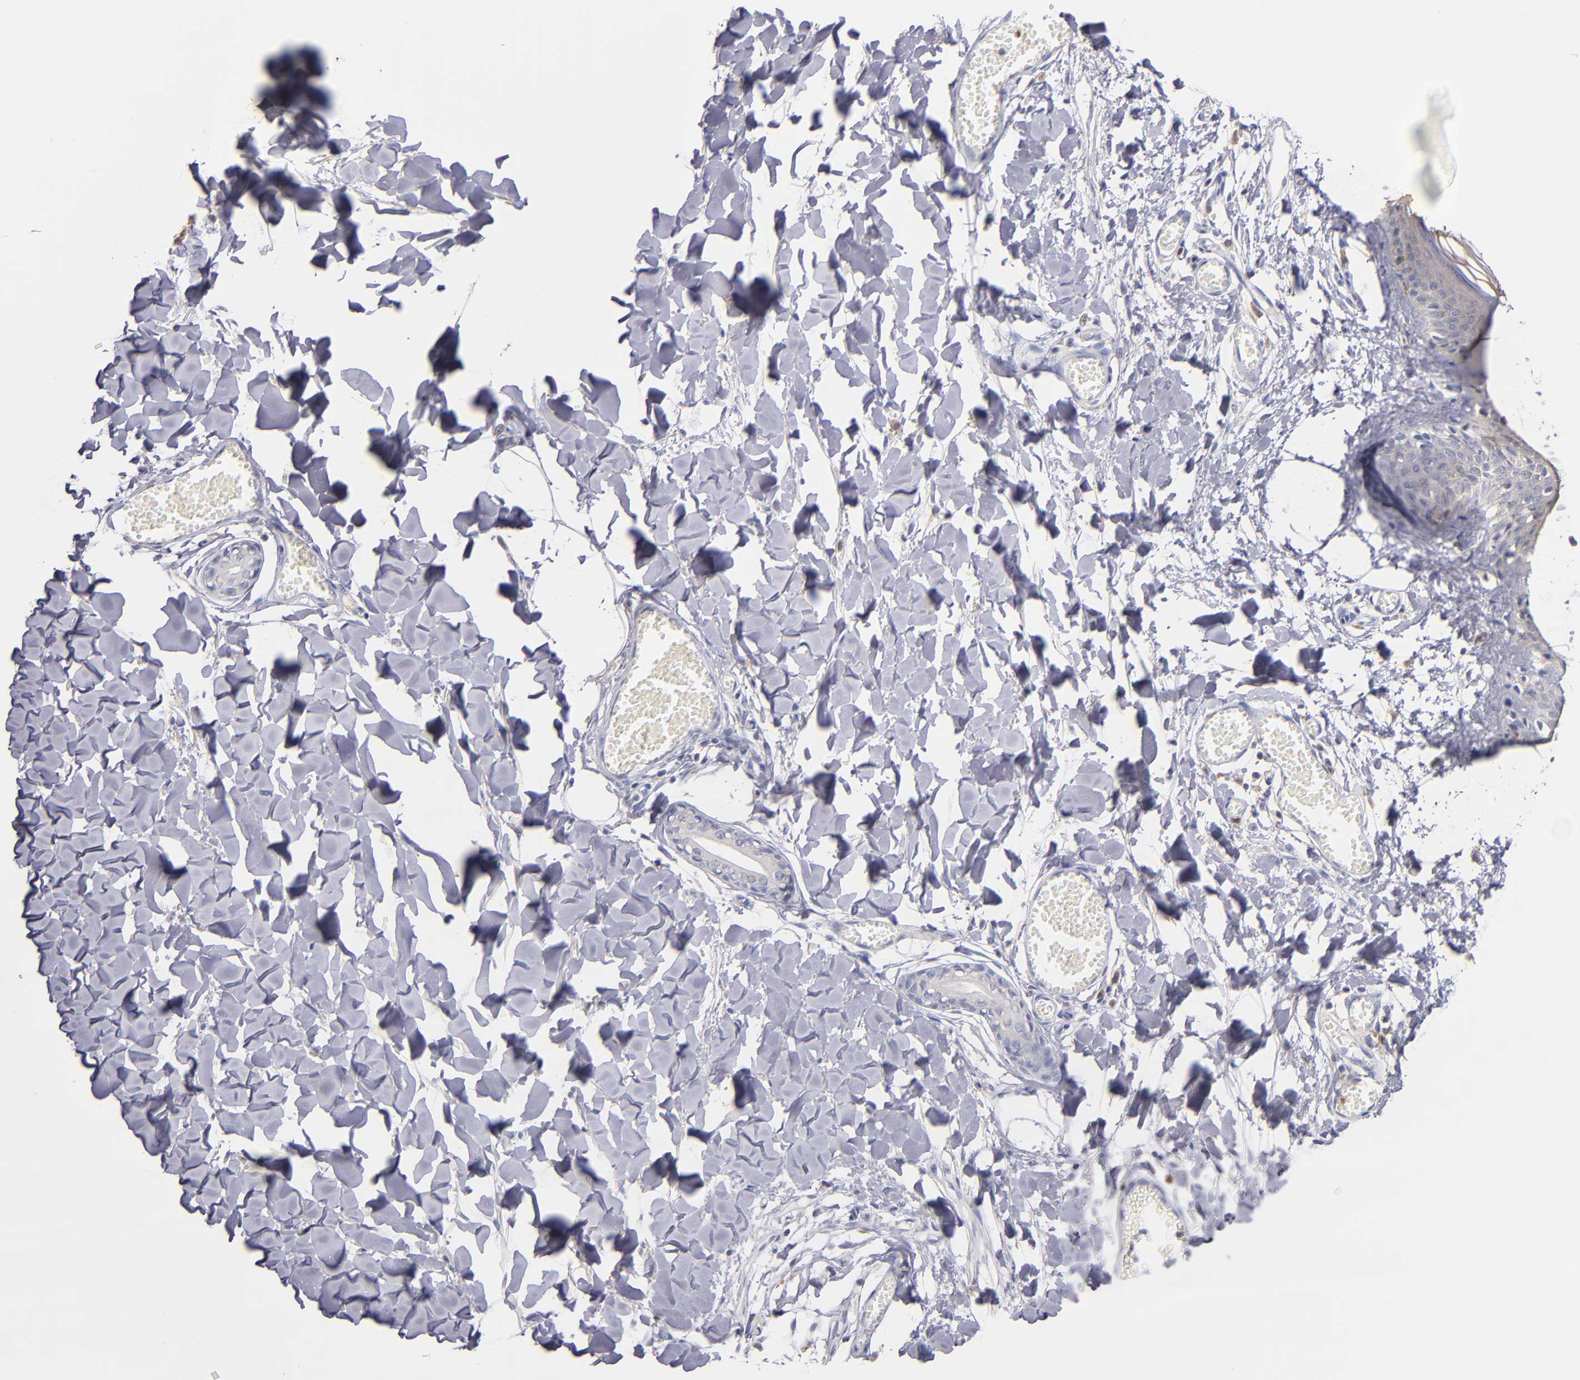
{"staining": {"intensity": "negative", "quantity": "none", "location": "none"}, "tissue": "skin", "cell_type": "Fibroblasts", "image_type": "normal", "snomed": [{"axis": "morphology", "description": "Normal tissue, NOS"}, {"axis": "morphology", "description": "Sarcoma, NOS"}, {"axis": "topography", "description": "Skin"}, {"axis": "topography", "description": "Soft tissue"}], "caption": "The photomicrograph shows no significant staining in fibroblasts of skin. The staining was performed using DAB to visualize the protein expression in brown, while the nuclei were stained in blue with hematoxylin (Magnification: 20x).", "gene": "PRKCD", "patient": {"sex": "female", "age": 51}}